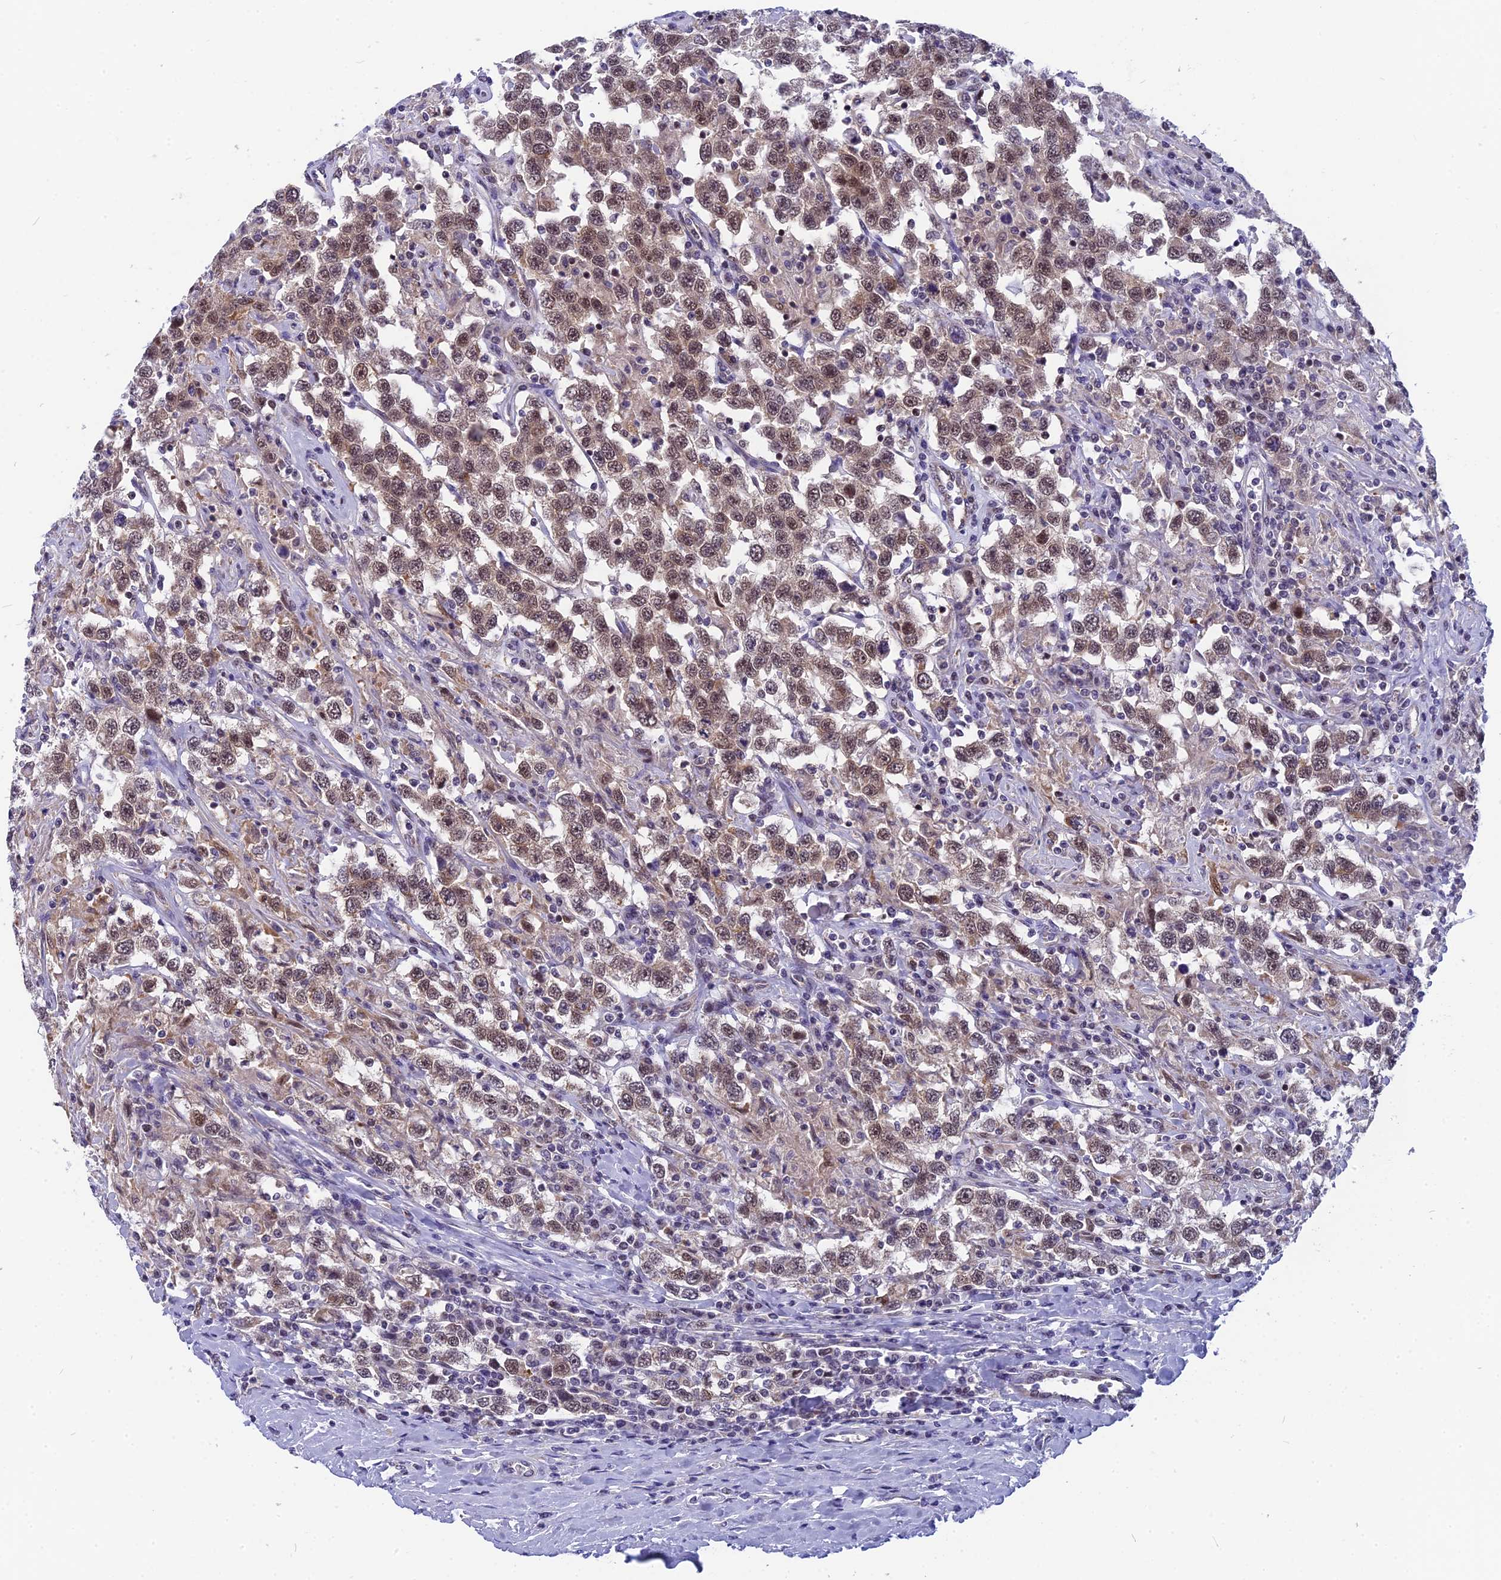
{"staining": {"intensity": "moderate", "quantity": ">75%", "location": "cytoplasmic/membranous,nuclear"}, "tissue": "testis cancer", "cell_type": "Tumor cells", "image_type": "cancer", "snomed": [{"axis": "morphology", "description": "Seminoma, NOS"}, {"axis": "topography", "description": "Testis"}], "caption": "Moderate cytoplasmic/membranous and nuclear expression for a protein is identified in approximately >75% of tumor cells of seminoma (testis) using IHC.", "gene": "CMC1", "patient": {"sex": "male", "age": 41}}